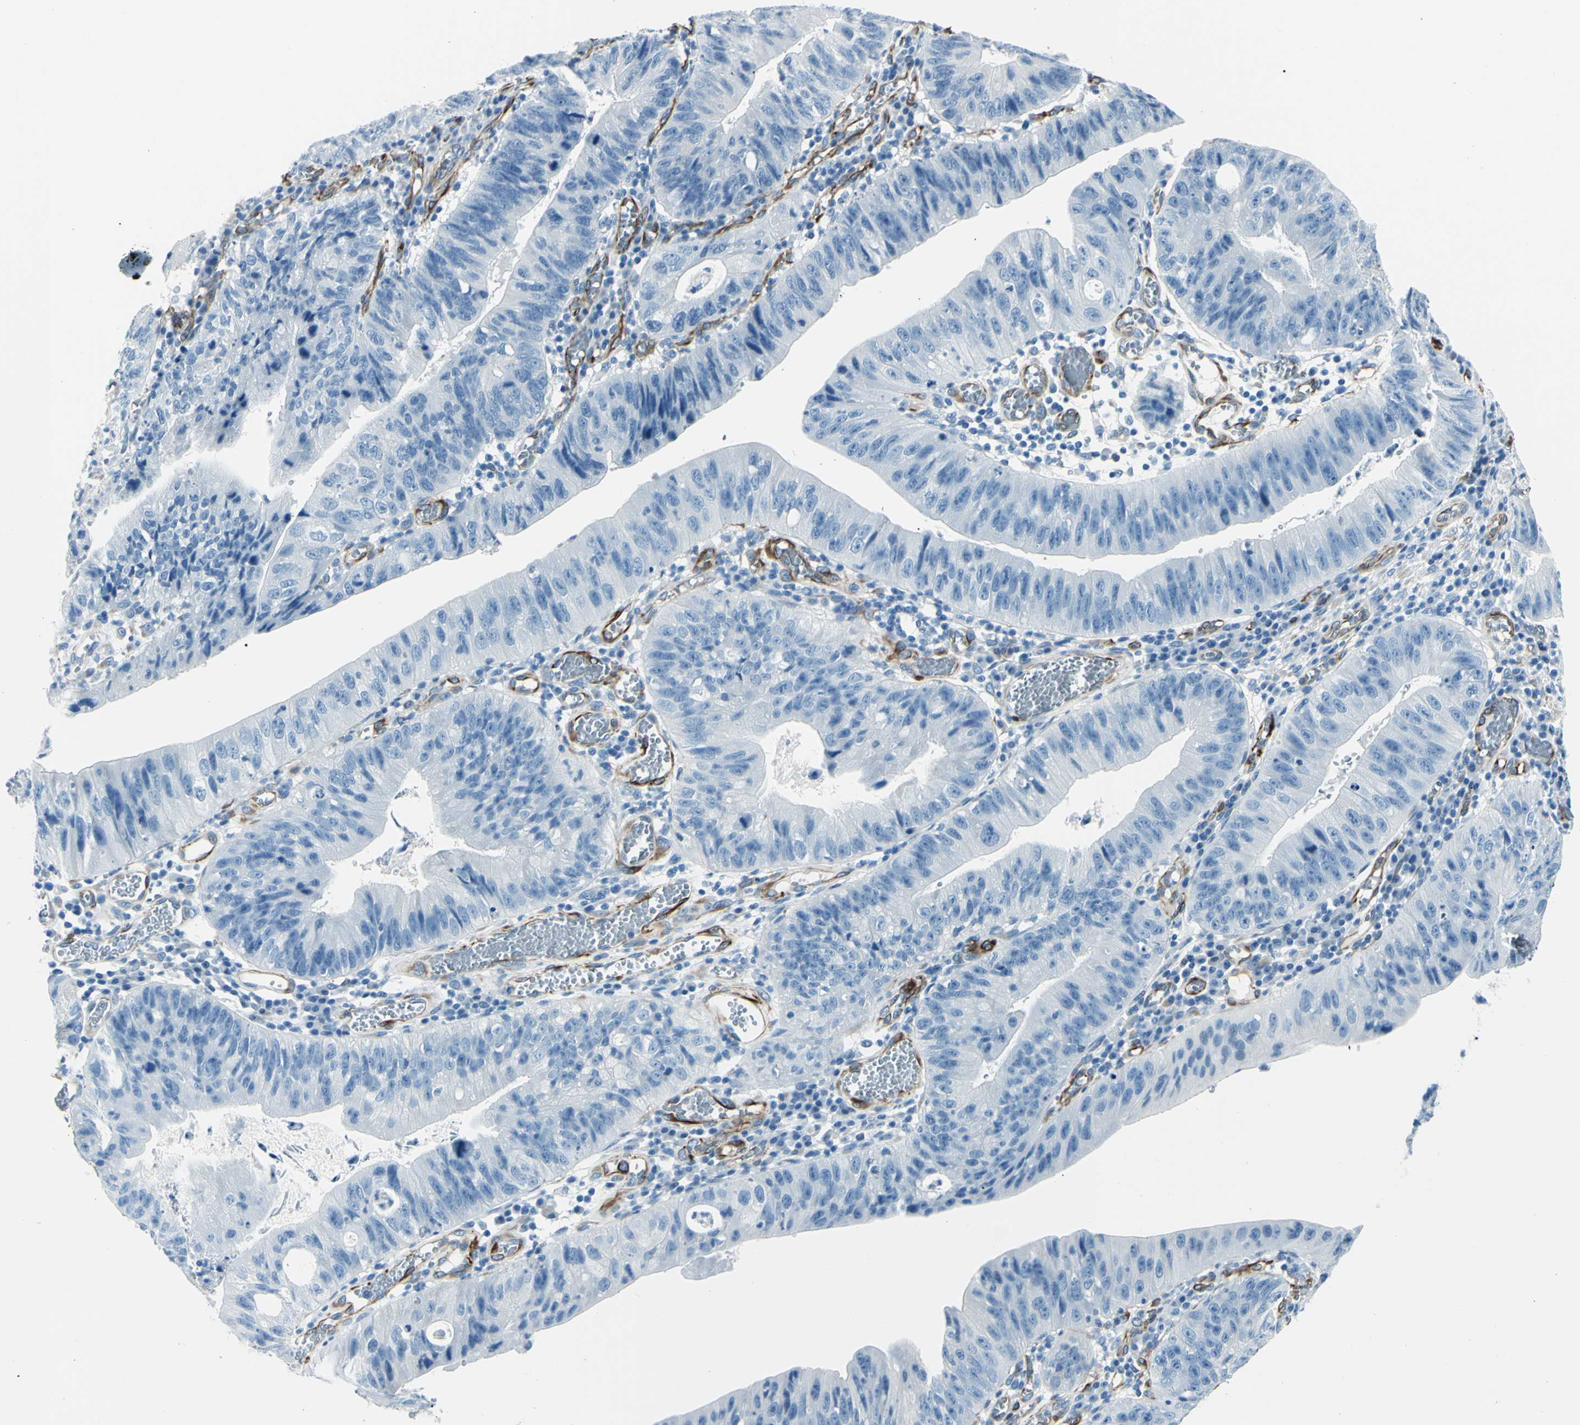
{"staining": {"intensity": "negative", "quantity": "none", "location": "none"}, "tissue": "stomach cancer", "cell_type": "Tumor cells", "image_type": "cancer", "snomed": [{"axis": "morphology", "description": "Adenocarcinoma, NOS"}, {"axis": "topography", "description": "Stomach"}], "caption": "An immunohistochemistry (IHC) photomicrograph of stomach cancer is shown. There is no staining in tumor cells of stomach cancer. Nuclei are stained in blue.", "gene": "PTH2R", "patient": {"sex": "male", "age": 59}}